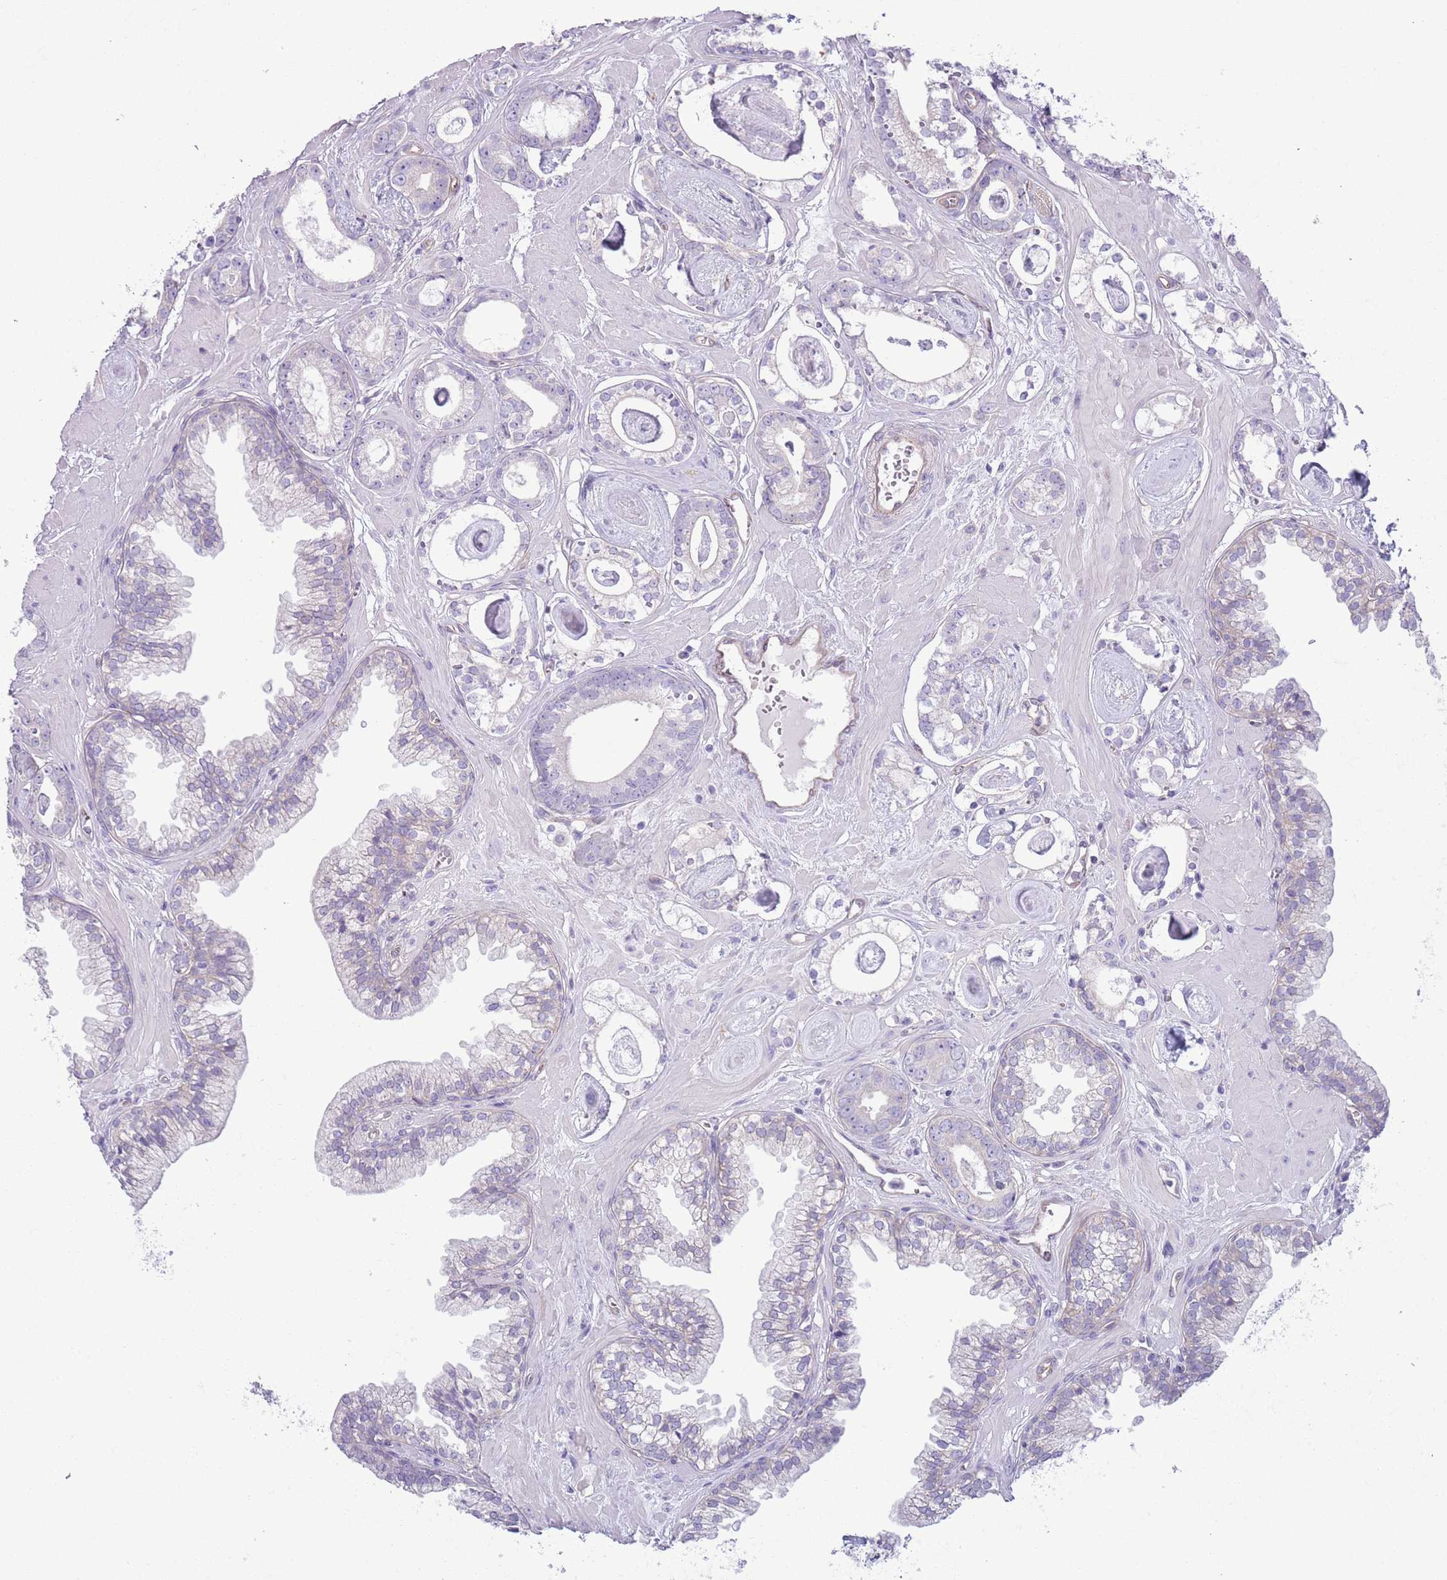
{"staining": {"intensity": "negative", "quantity": "none", "location": "none"}, "tissue": "prostate cancer", "cell_type": "Tumor cells", "image_type": "cancer", "snomed": [{"axis": "morphology", "description": "Adenocarcinoma, Low grade"}, {"axis": "topography", "description": "Prostate"}], "caption": "A histopathology image of human prostate cancer is negative for staining in tumor cells.", "gene": "RBP3", "patient": {"sex": "male", "age": 60}}